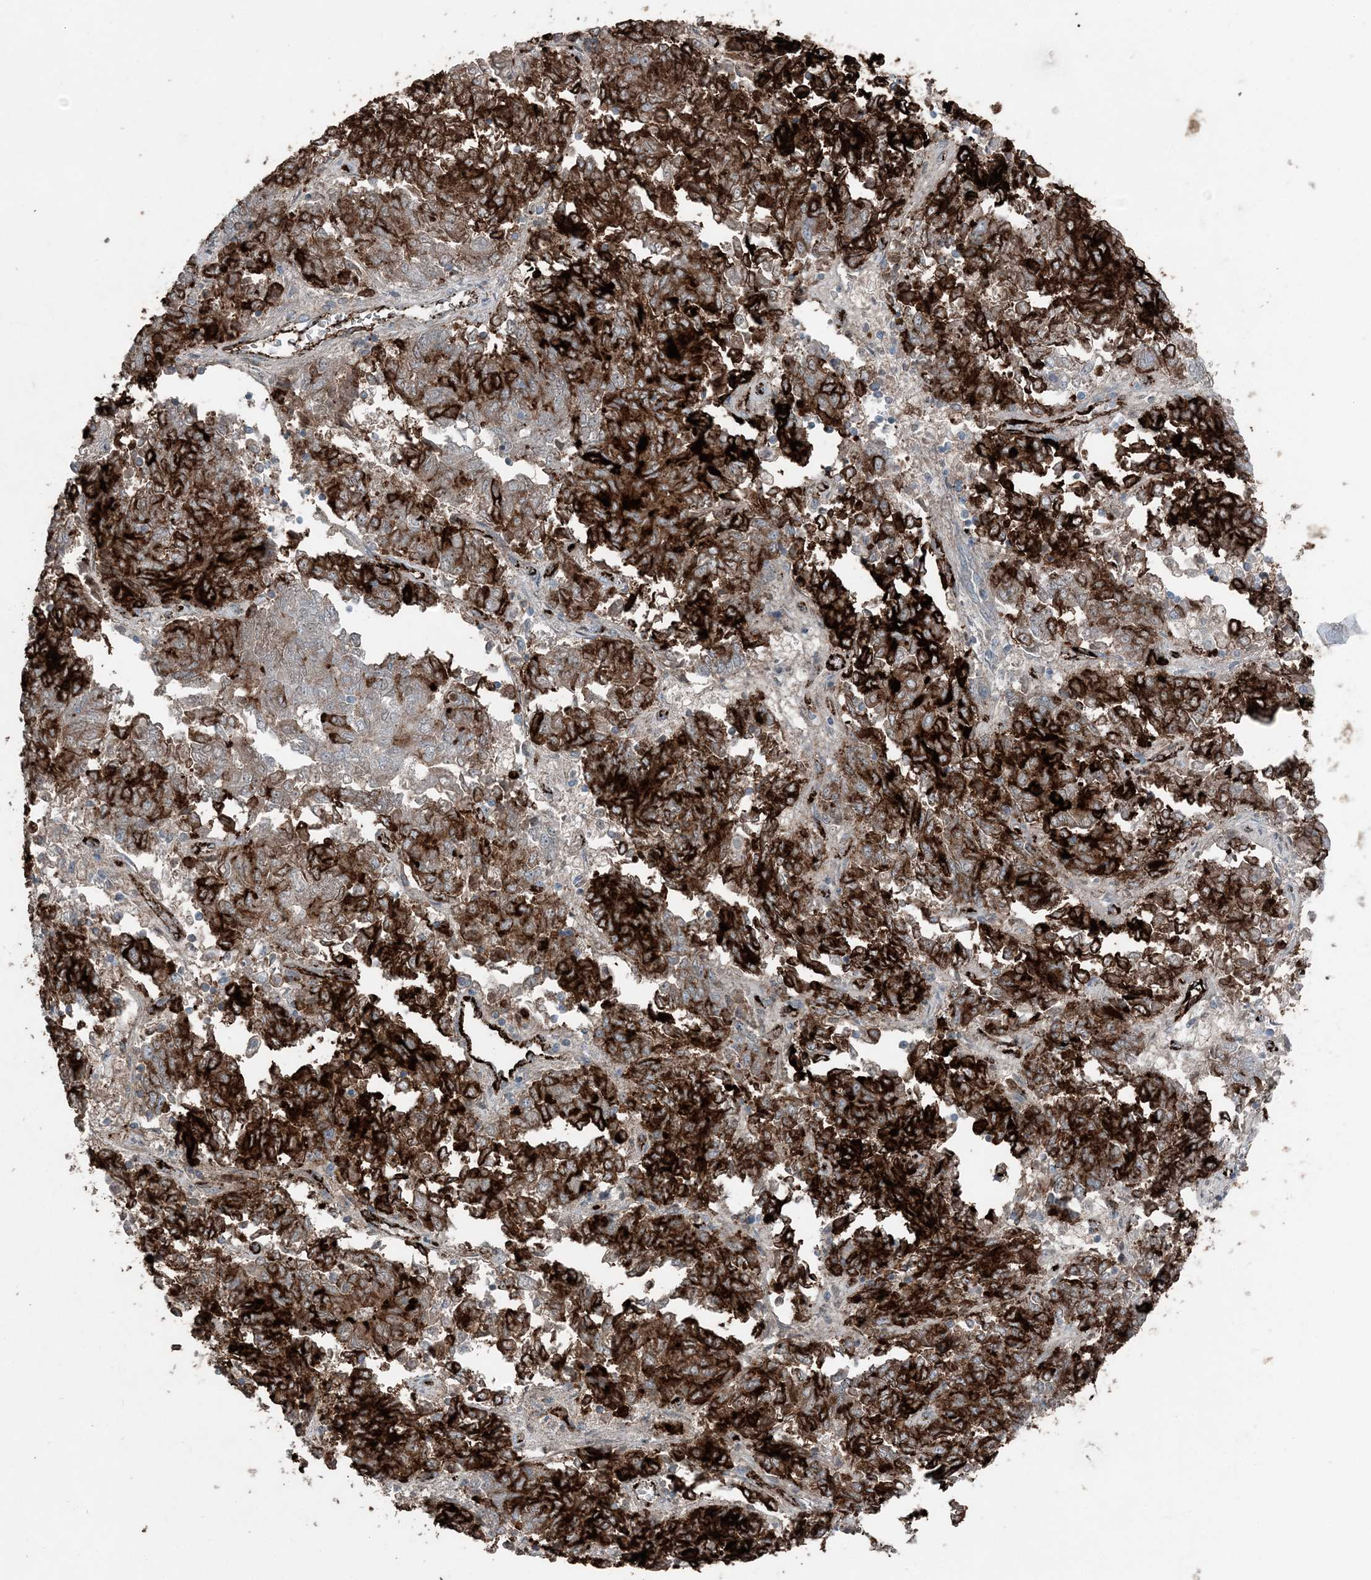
{"staining": {"intensity": "strong", "quantity": ">75%", "location": "cytoplasmic/membranous"}, "tissue": "endometrial cancer", "cell_type": "Tumor cells", "image_type": "cancer", "snomed": [{"axis": "morphology", "description": "Adenocarcinoma, NOS"}, {"axis": "topography", "description": "Endometrium"}], "caption": "The histopathology image reveals immunohistochemical staining of adenocarcinoma (endometrial). There is strong cytoplasmic/membranous staining is seen in approximately >75% of tumor cells.", "gene": "ELOVL7", "patient": {"sex": "female", "age": 80}}